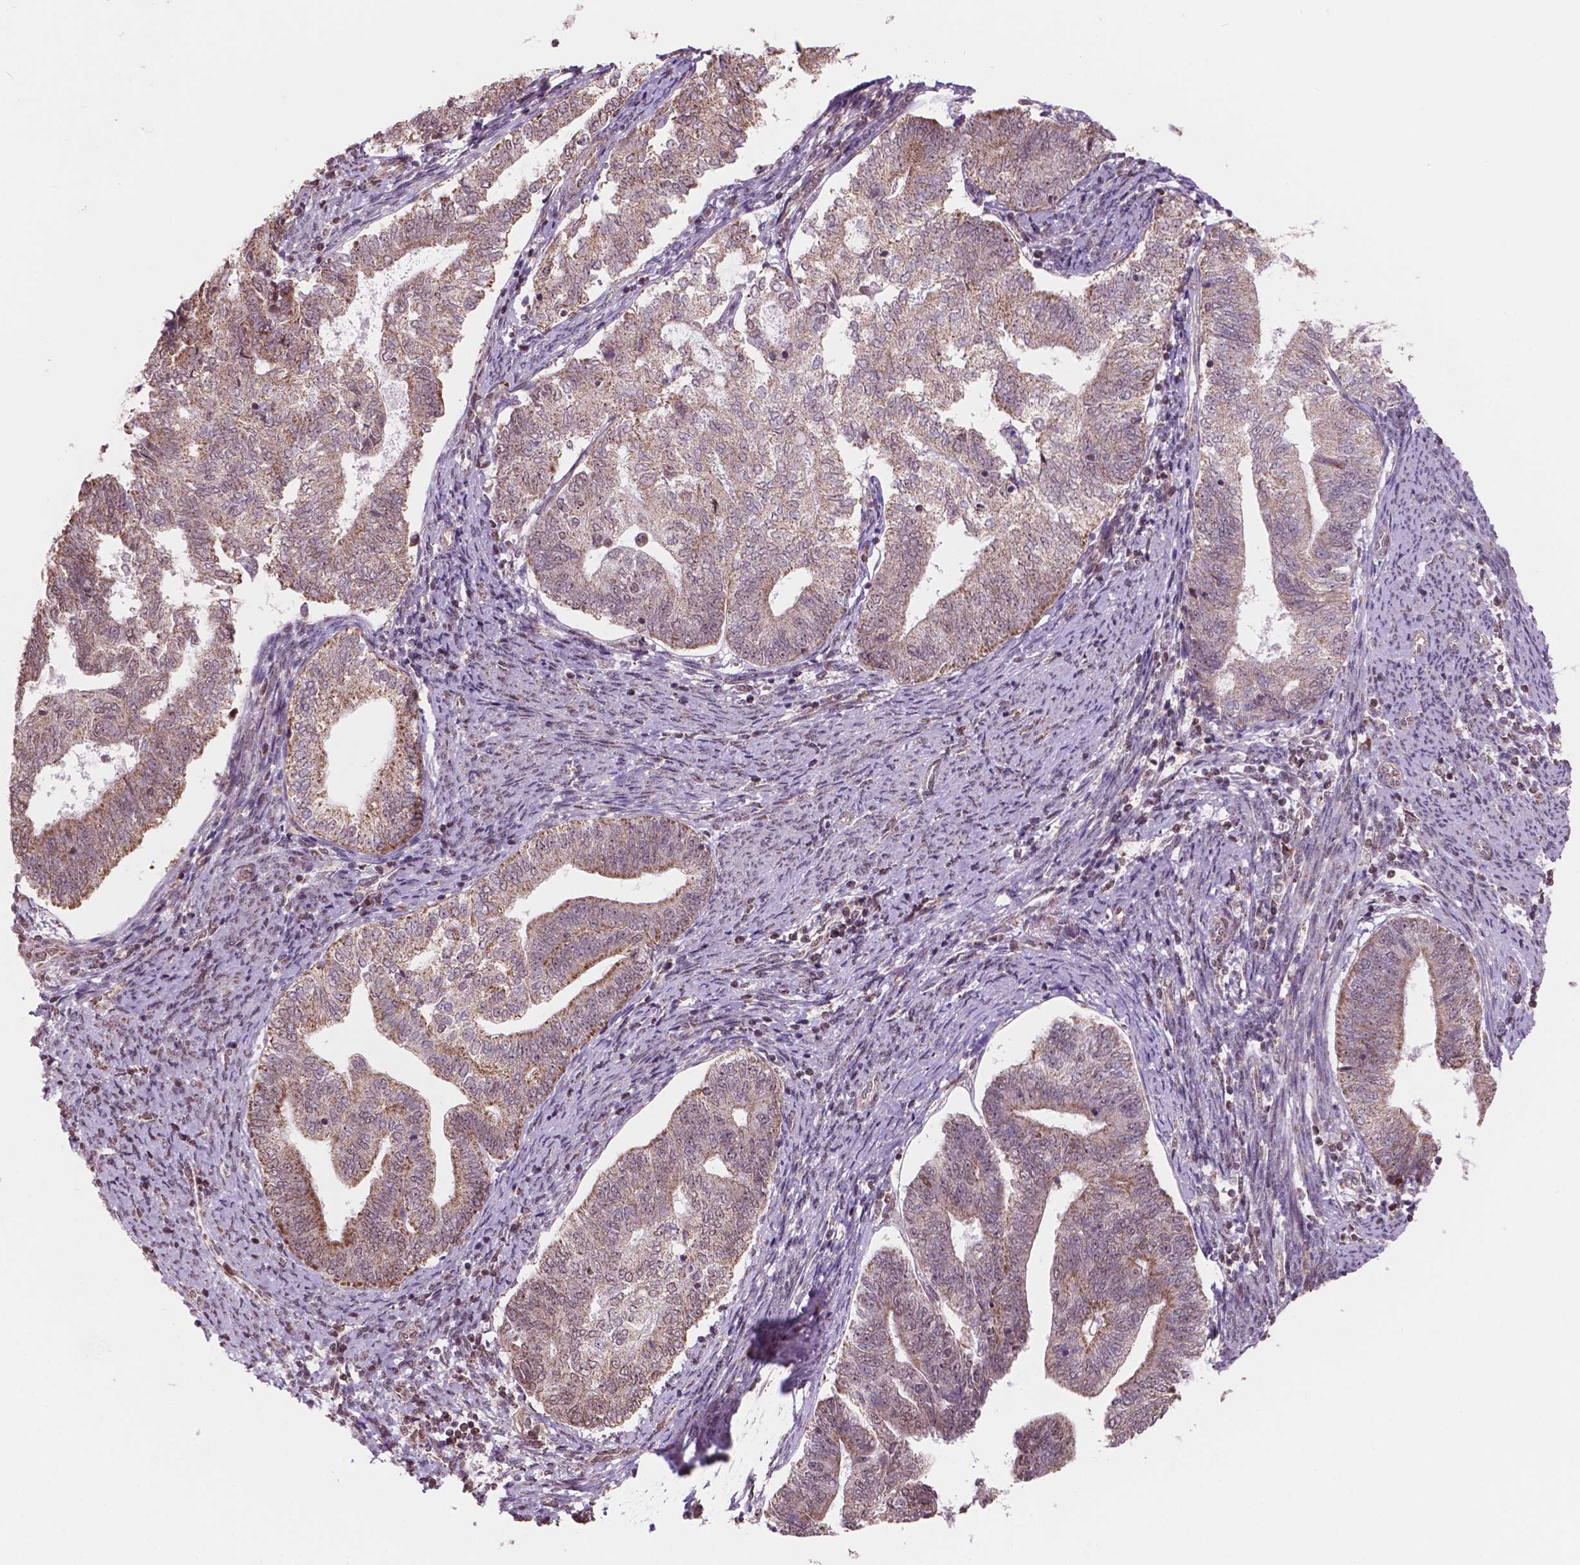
{"staining": {"intensity": "moderate", "quantity": ">75%", "location": "cytoplasmic/membranous"}, "tissue": "endometrial cancer", "cell_type": "Tumor cells", "image_type": "cancer", "snomed": [{"axis": "morphology", "description": "Adenocarcinoma, NOS"}, {"axis": "topography", "description": "Endometrium"}], "caption": "DAB (3,3'-diaminobenzidine) immunohistochemical staining of human endometrial cancer (adenocarcinoma) displays moderate cytoplasmic/membranous protein staining in approximately >75% of tumor cells.", "gene": "NDUFA10", "patient": {"sex": "female", "age": 65}}